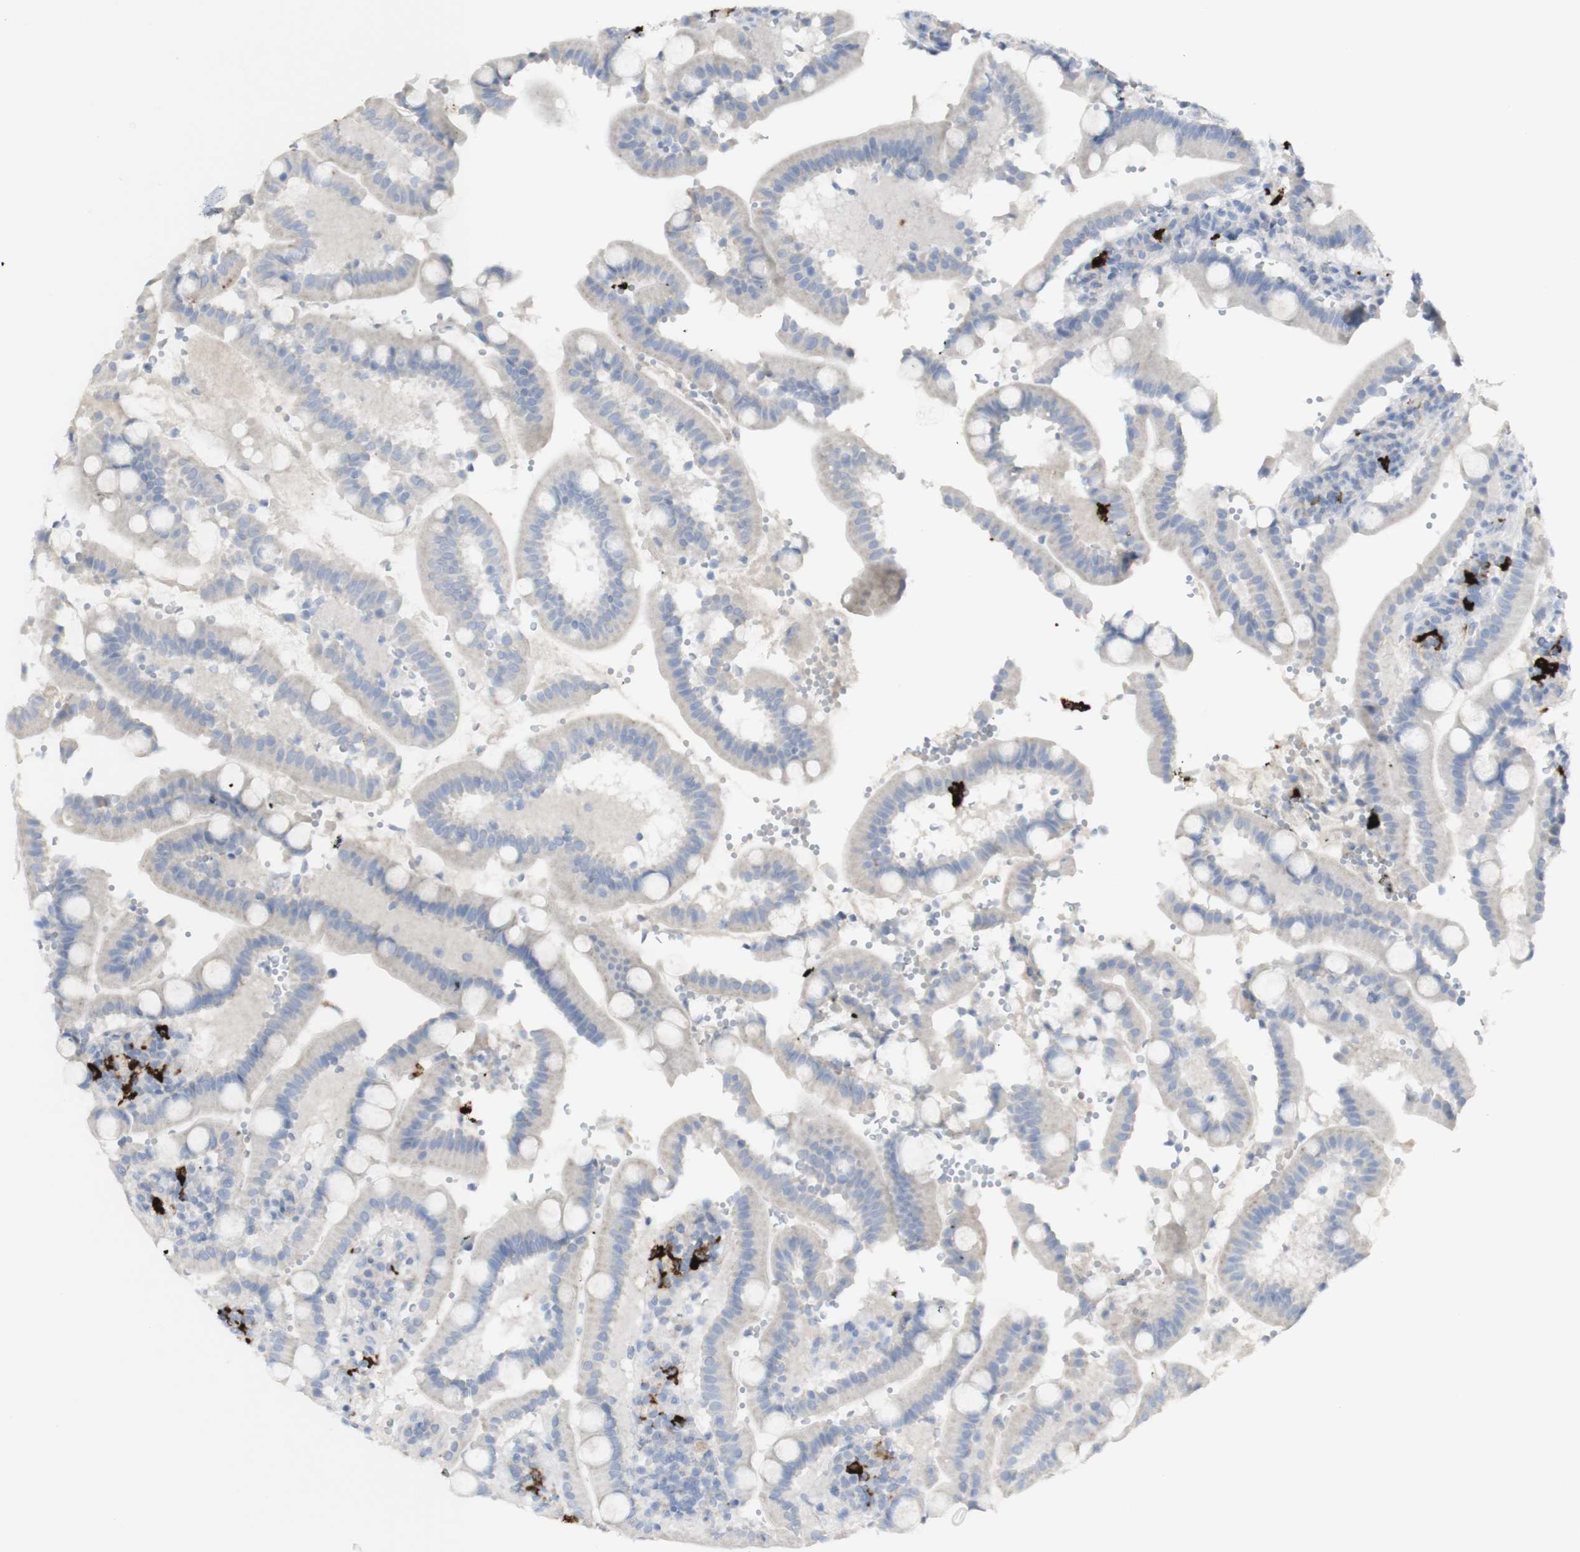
{"staining": {"intensity": "negative", "quantity": "none", "location": "none"}, "tissue": "duodenum", "cell_type": "Glandular cells", "image_type": "normal", "snomed": [{"axis": "morphology", "description": "Normal tissue, NOS"}, {"axis": "topography", "description": "Small intestine, NOS"}], "caption": "Protein analysis of benign duodenum shows no significant expression in glandular cells. (DAB immunohistochemistry (IHC) visualized using brightfield microscopy, high magnification).", "gene": "CD207", "patient": {"sex": "female", "age": 71}}